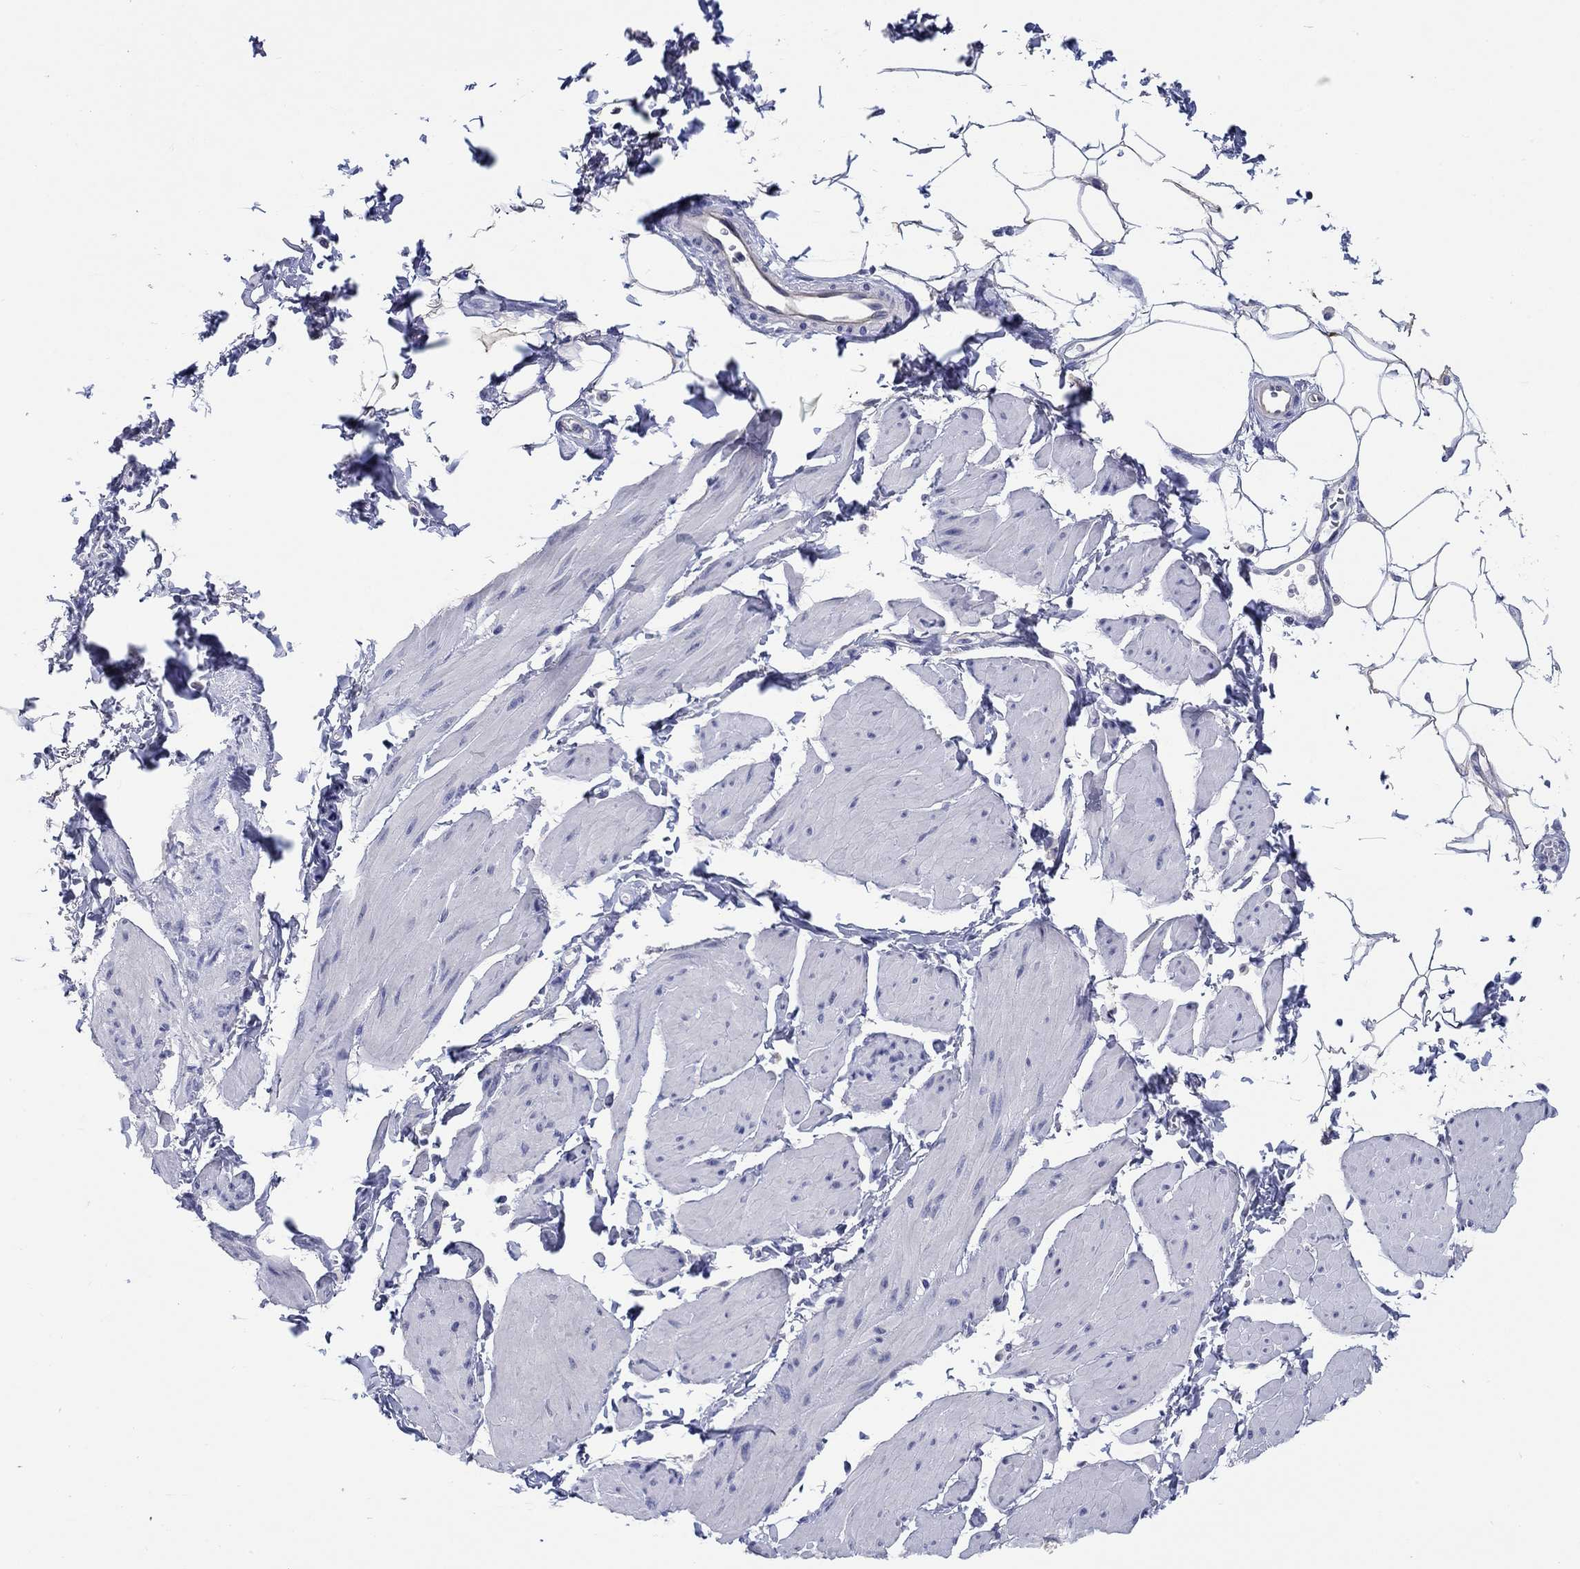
{"staining": {"intensity": "negative", "quantity": "none", "location": "none"}, "tissue": "smooth muscle", "cell_type": "Smooth muscle cells", "image_type": "normal", "snomed": [{"axis": "morphology", "description": "Normal tissue, NOS"}, {"axis": "topography", "description": "Adipose tissue"}, {"axis": "topography", "description": "Smooth muscle"}, {"axis": "topography", "description": "Peripheral nerve tissue"}], "caption": "A photomicrograph of human smooth muscle is negative for staining in smooth muscle cells.", "gene": "LRRC4C", "patient": {"sex": "male", "age": 83}}